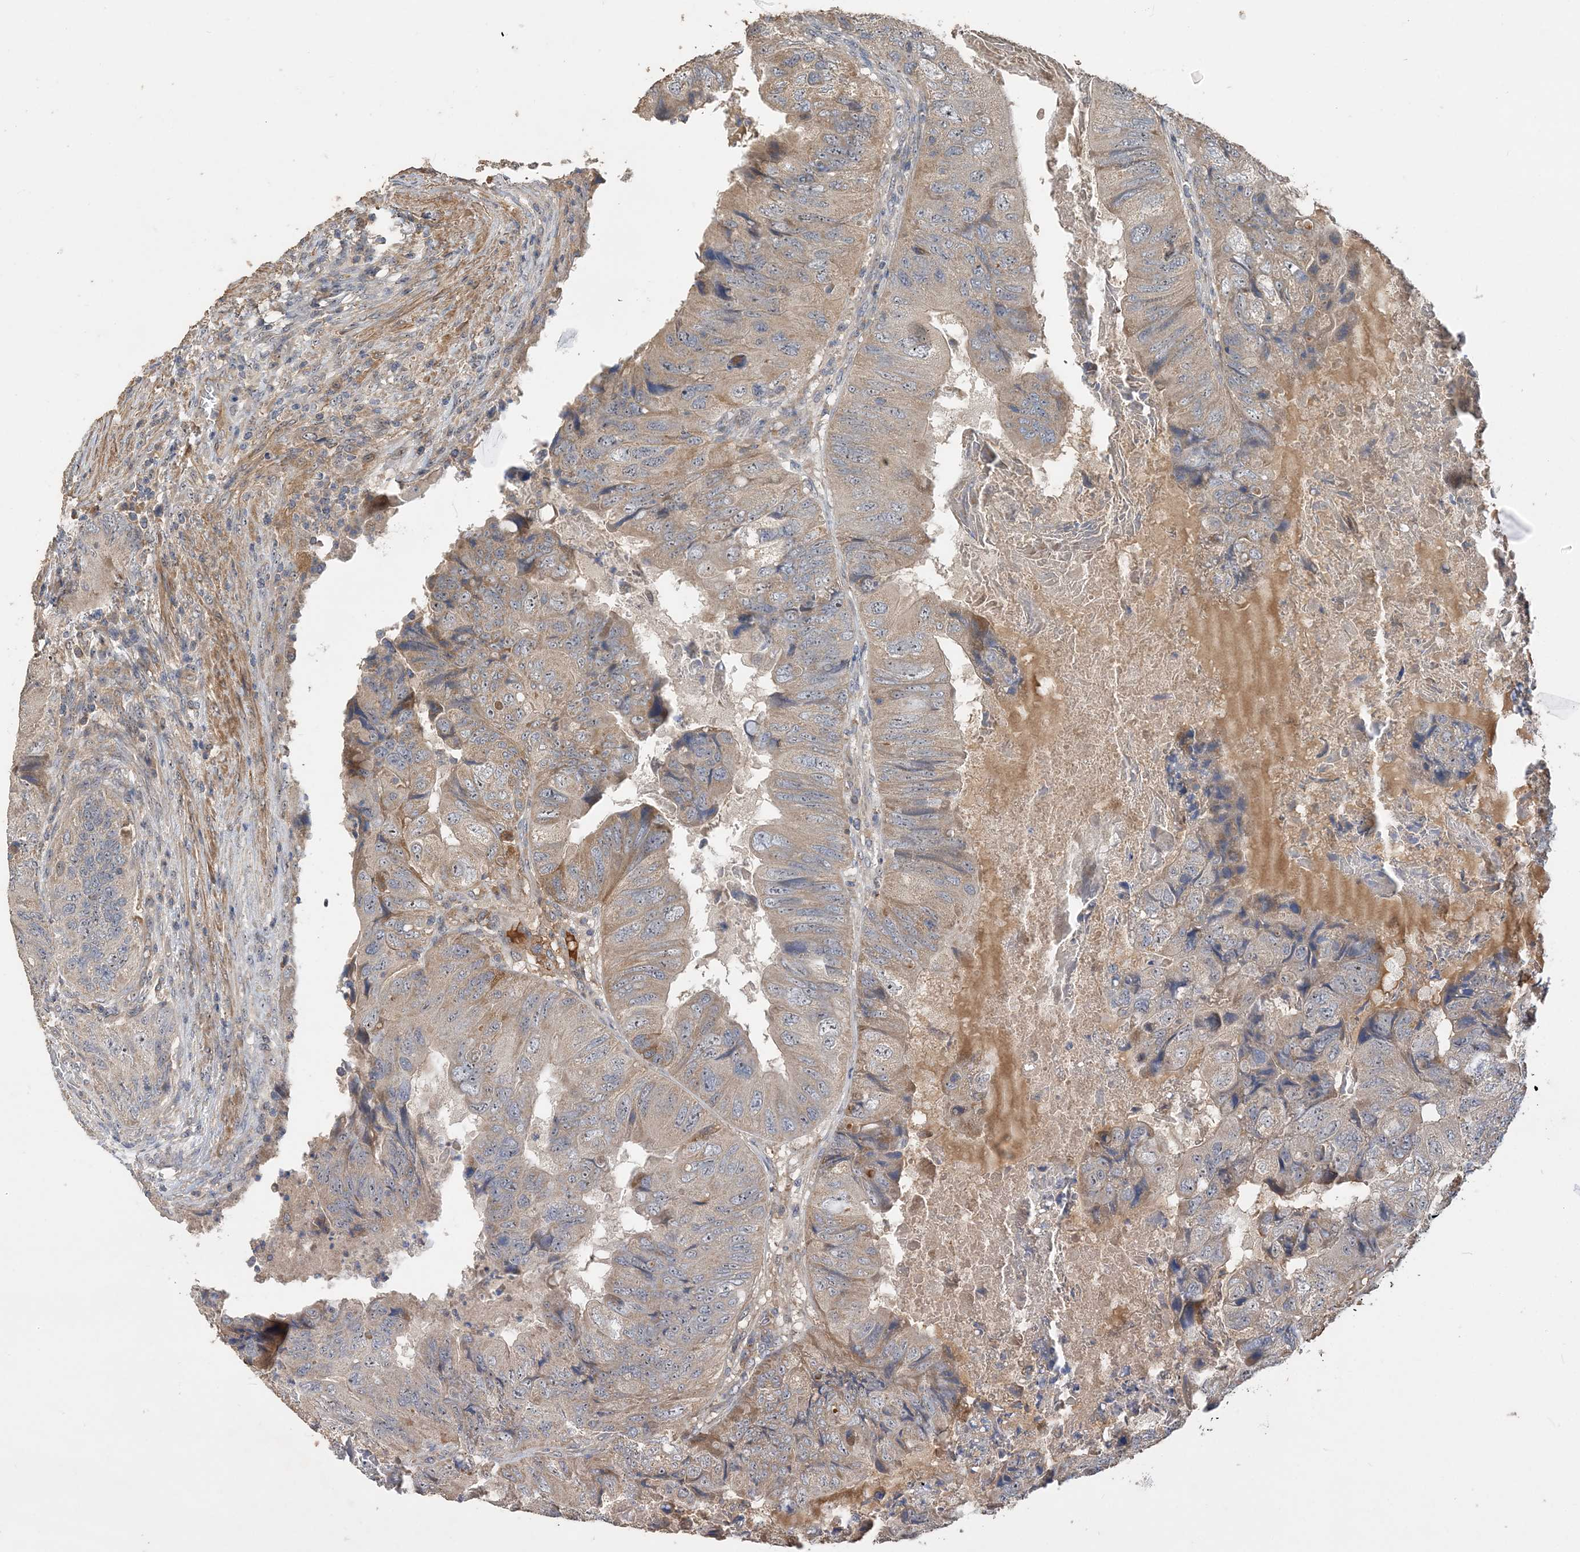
{"staining": {"intensity": "weak", "quantity": ">75%", "location": "cytoplasmic/membranous"}, "tissue": "colorectal cancer", "cell_type": "Tumor cells", "image_type": "cancer", "snomed": [{"axis": "morphology", "description": "Adenocarcinoma, NOS"}, {"axis": "topography", "description": "Rectum"}], "caption": "Brown immunohistochemical staining in human colorectal adenocarcinoma reveals weak cytoplasmic/membranous positivity in about >75% of tumor cells.", "gene": "GRINA", "patient": {"sex": "male", "age": 63}}